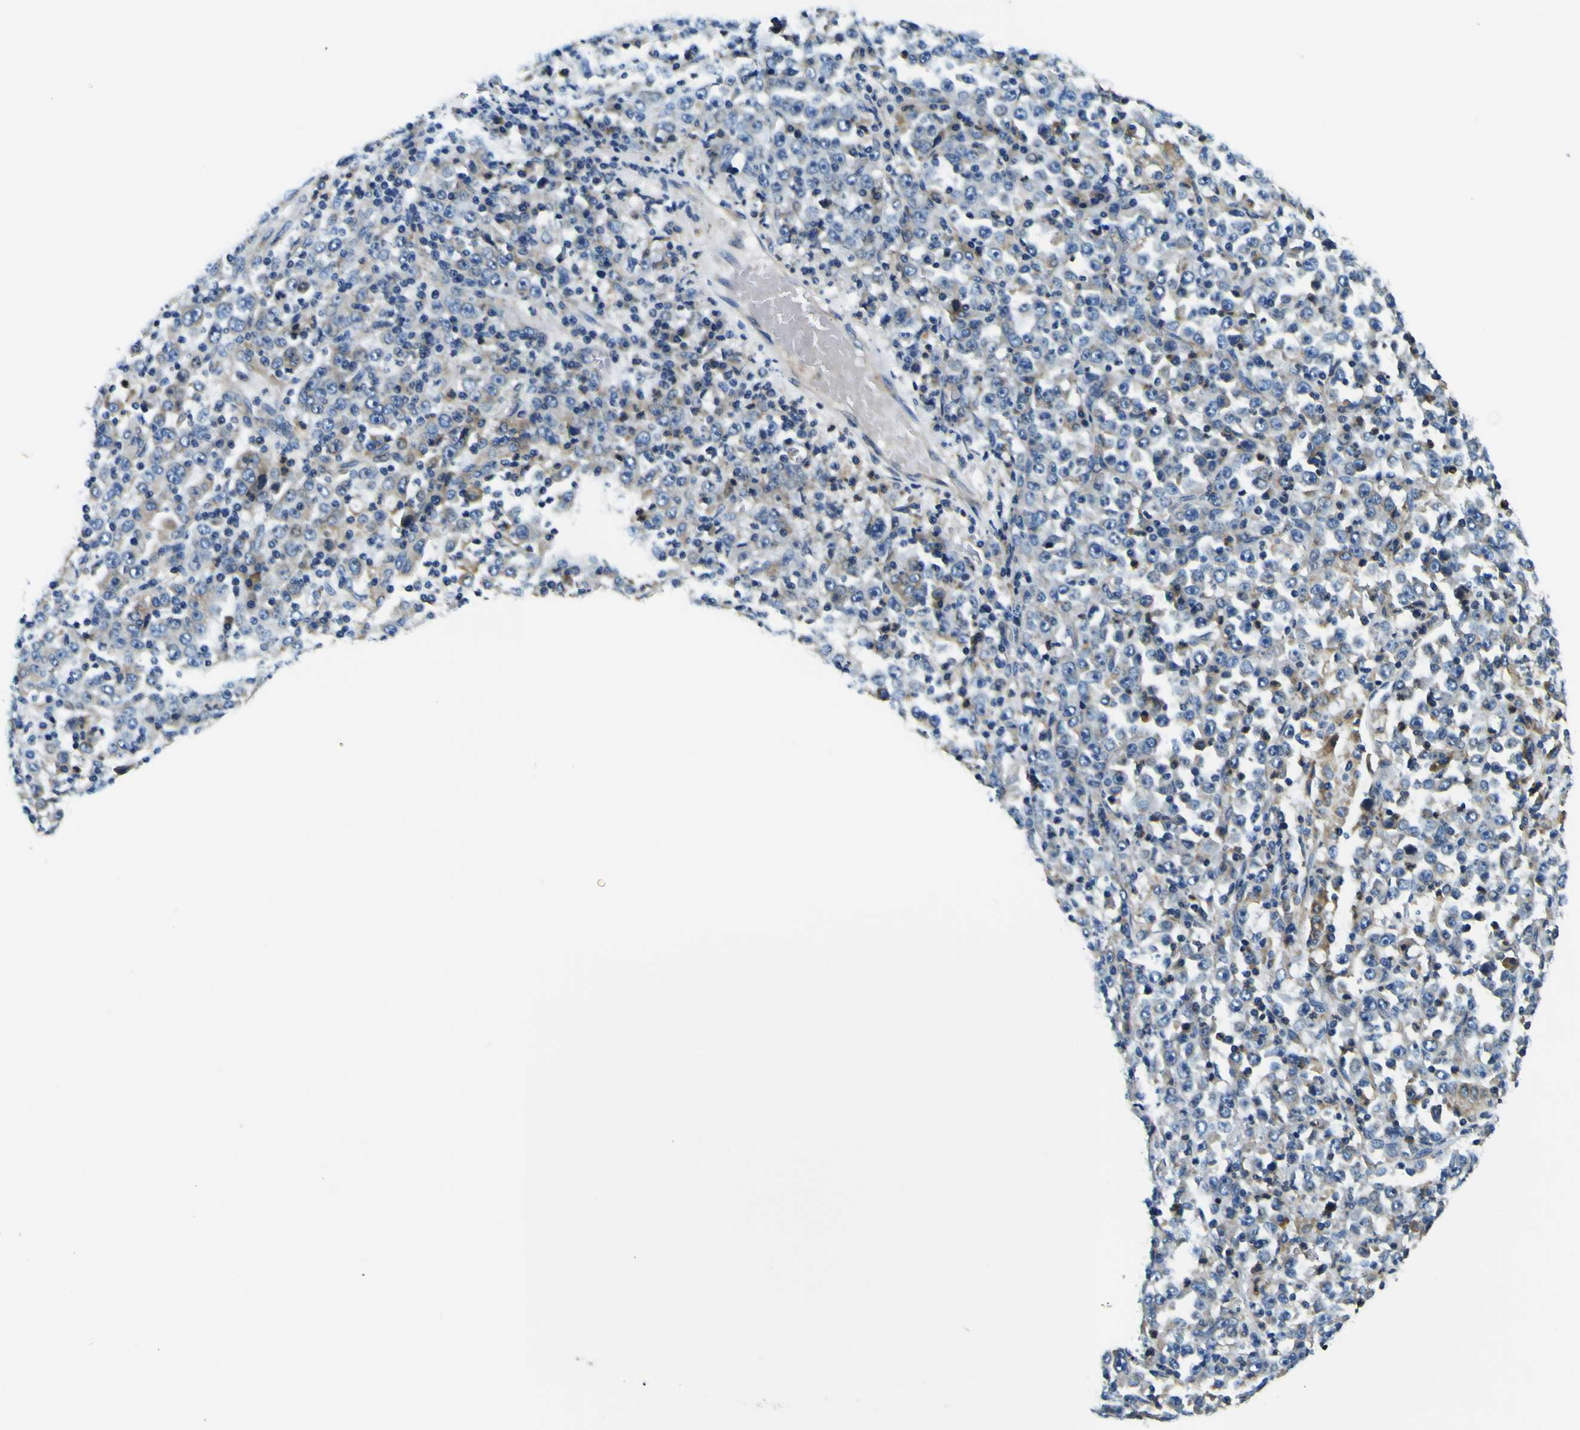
{"staining": {"intensity": "moderate", "quantity": "<25%", "location": "cytoplasmic/membranous"}, "tissue": "stomach cancer", "cell_type": "Tumor cells", "image_type": "cancer", "snomed": [{"axis": "morphology", "description": "Normal tissue, NOS"}, {"axis": "morphology", "description": "Adenocarcinoma, NOS"}, {"axis": "topography", "description": "Stomach, upper"}, {"axis": "topography", "description": "Stomach"}], "caption": "This image reveals immunohistochemistry (IHC) staining of human adenocarcinoma (stomach), with low moderate cytoplasmic/membranous positivity in approximately <25% of tumor cells.", "gene": "CLSTN1", "patient": {"sex": "male", "age": 59}}